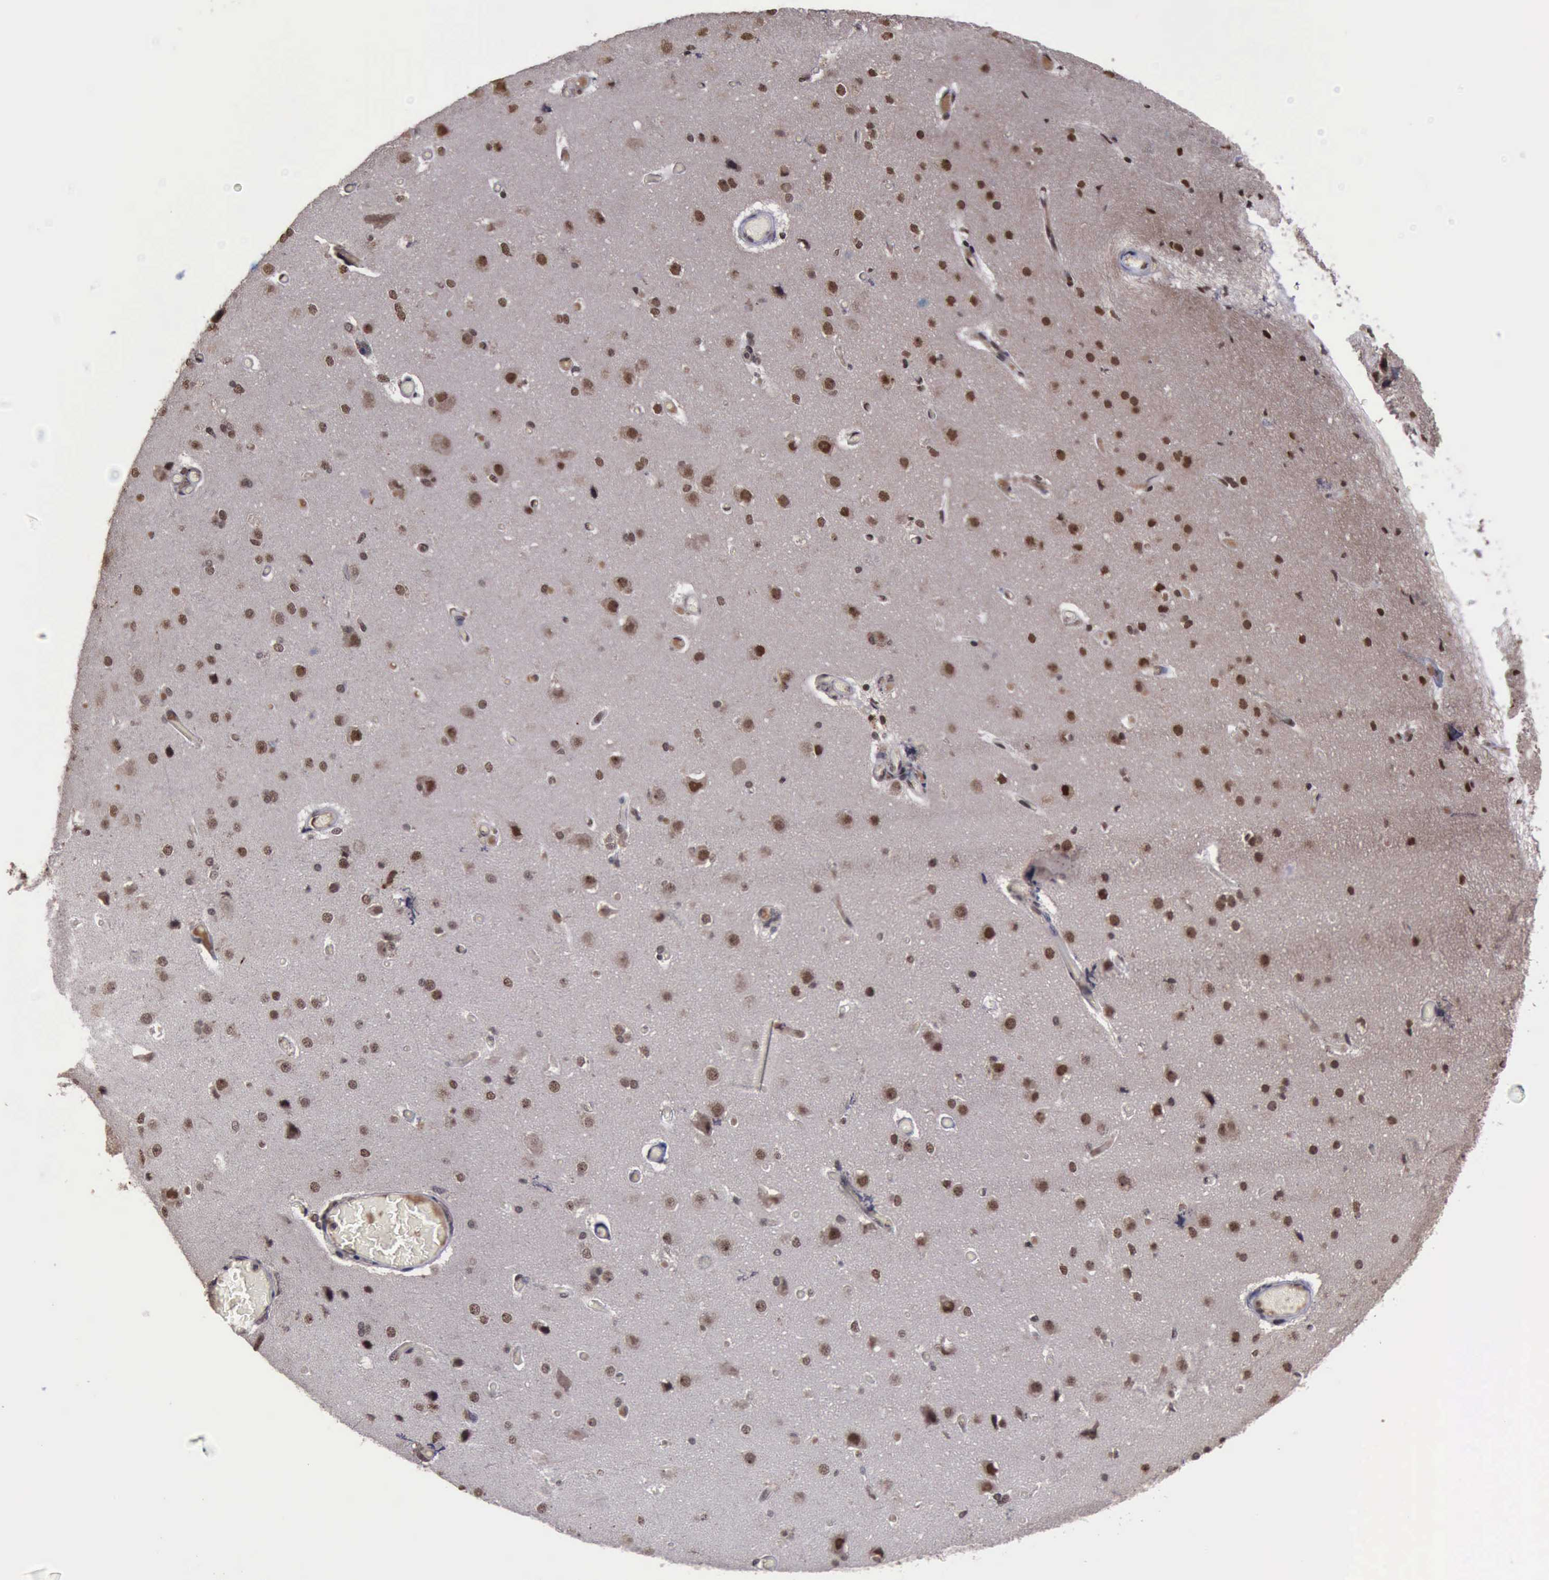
{"staining": {"intensity": "moderate", "quantity": ">75%", "location": "nuclear"}, "tissue": "cerebral cortex", "cell_type": "Endothelial cells", "image_type": "normal", "snomed": [{"axis": "morphology", "description": "Normal tissue, NOS"}, {"axis": "morphology", "description": "Glioma, malignant, High grade"}, {"axis": "topography", "description": "Cerebral cortex"}], "caption": "IHC histopathology image of benign cerebral cortex stained for a protein (brown), which reveals medium levels of moderate nuclear staining in approximately >75% of endothelial cells.", "gene": "TRMT2A", "patient": {"sex": "male", "age": 77}}